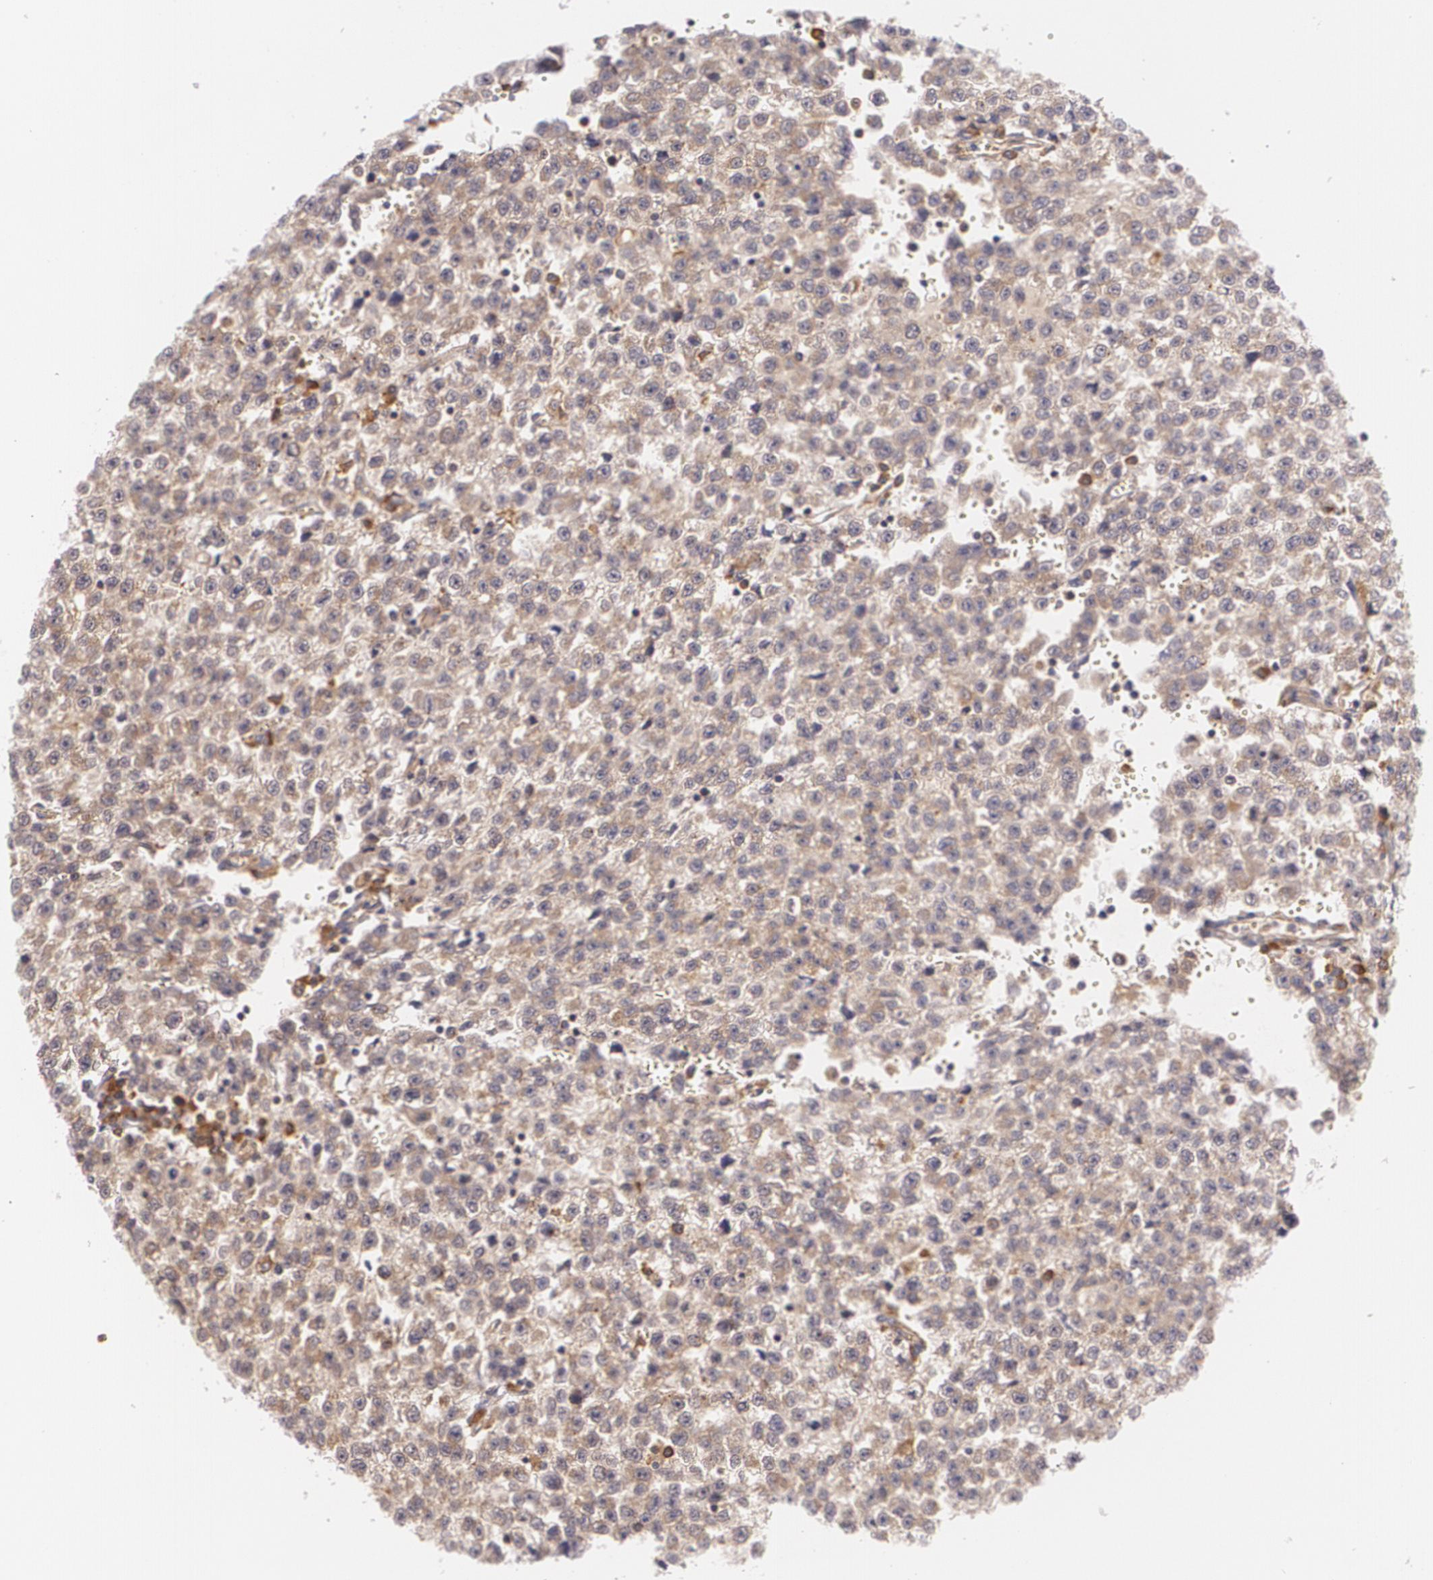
{"staining": {"intensity": "weak", "quantity": ">75%", "location": "cytoplasmic/membranous"}, "tissue": "testis cancer", "cell_type": "Tumor cells", "image_type": "cancer", "snomed": [{"axis": "morphology", "description": "Seminoma, NOS"}, {"axis": "topography", "description": "Testis"}], "caption": "Tumor cells show low levels of weak cytoplasmic/membranous positivity in approximately >75% of cells in testis seminoma.", "gene": "CCL17", "patient": {"sex": "male", "age": 35}}